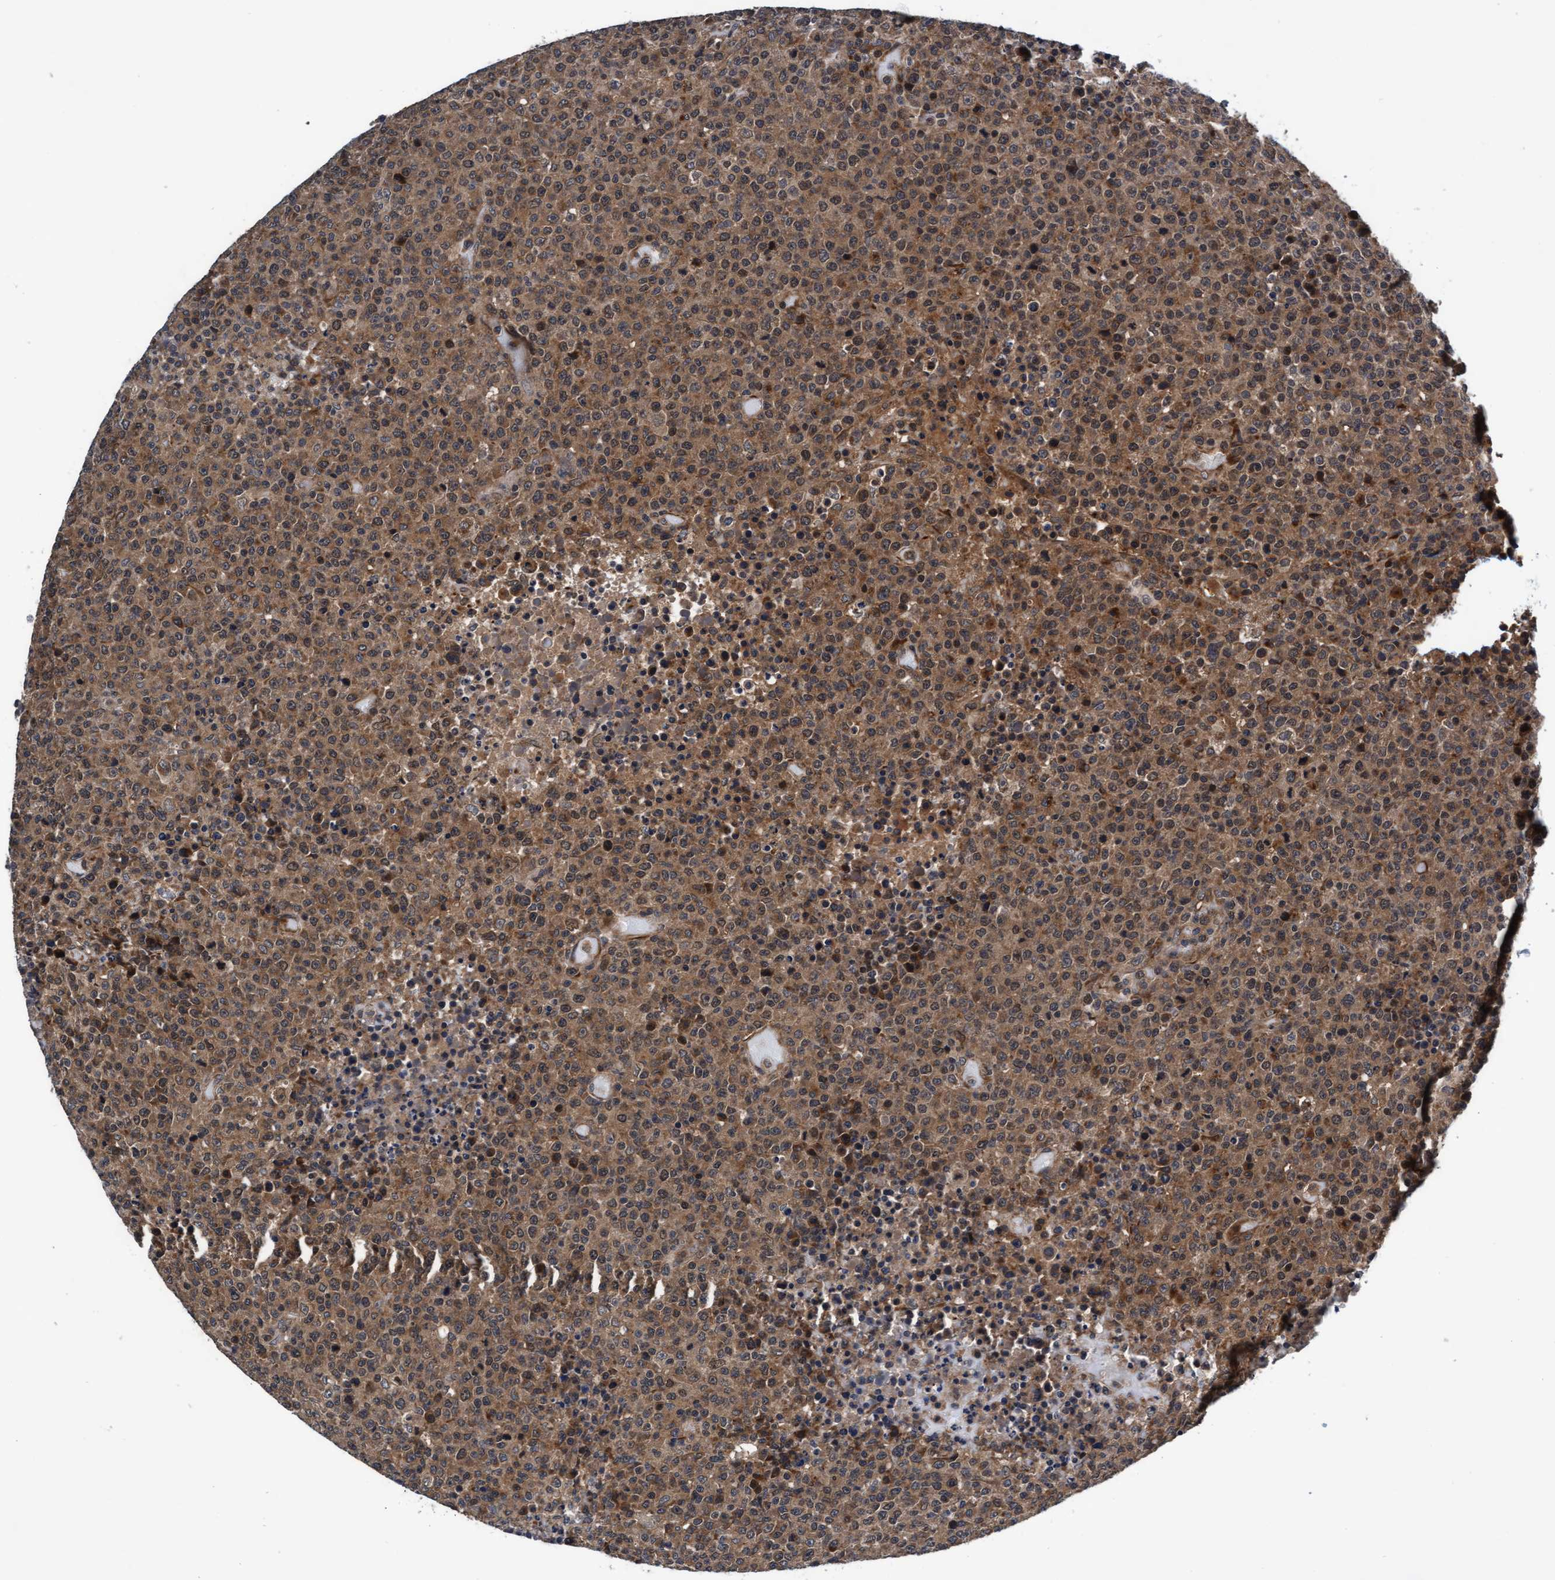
{"staining": {"intensity": "moderate", "quantity": ">75%", "location": "cytoplasmic/membranous"}, "tissue": "lymphoma", "cell_type": "Tumor cells", "image_type": "cancer", "snomed": [{"axis": "morphology", "description": "Malignant lymphoma, non-Hodgkin's type, High grade"}, {"axis": "topography", "description": "Lymph node"}], "caption": "Human lymphoma stained with a brown dye displays moderate cytoplasmic/membranous positive expression in approximately >75% of tumor cells.", "gene": "EFCAB13", "patient": {"sex": "male", "age": 13}}